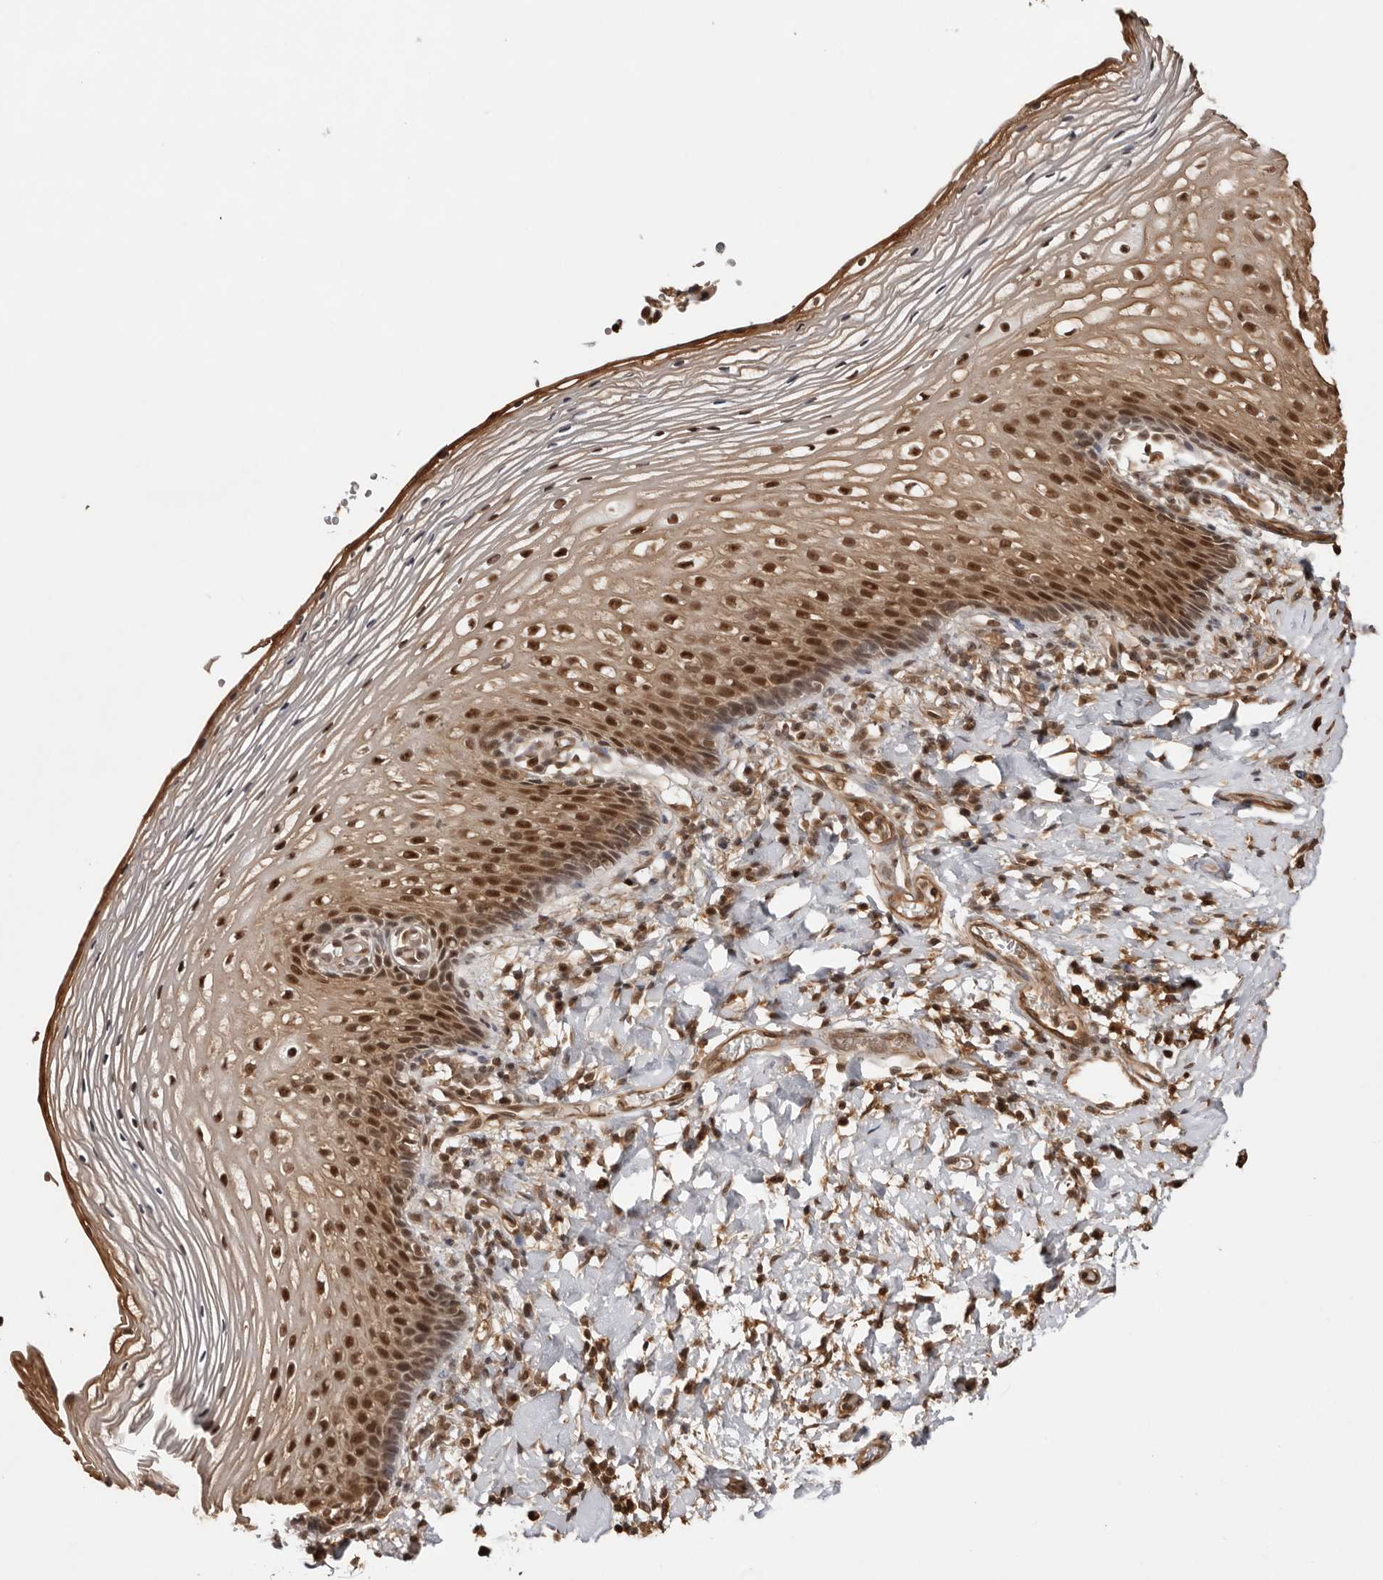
{"staining": {"intensity": "strong", "quantity": "25%-75%", "location": "cytoplasmic/membranous,nuclear"}, "tissue": "vagina", "cell_type": "Squamous epithelial cells", "image_type": "normal", "snomed": [{"axis": "morphology", "description": "Normal tissue, NOS"}, {"axis": "topography", "description": "Vagina"}], "caption": "Protein expression analysis of benign human vagina reveals strong cytoplasmic/membranous,nuclear staining in approximately 25%-75% of squamous epithelial cells.", "gene": "SDE2", "patient": {"sex": "female", "age": 60}}